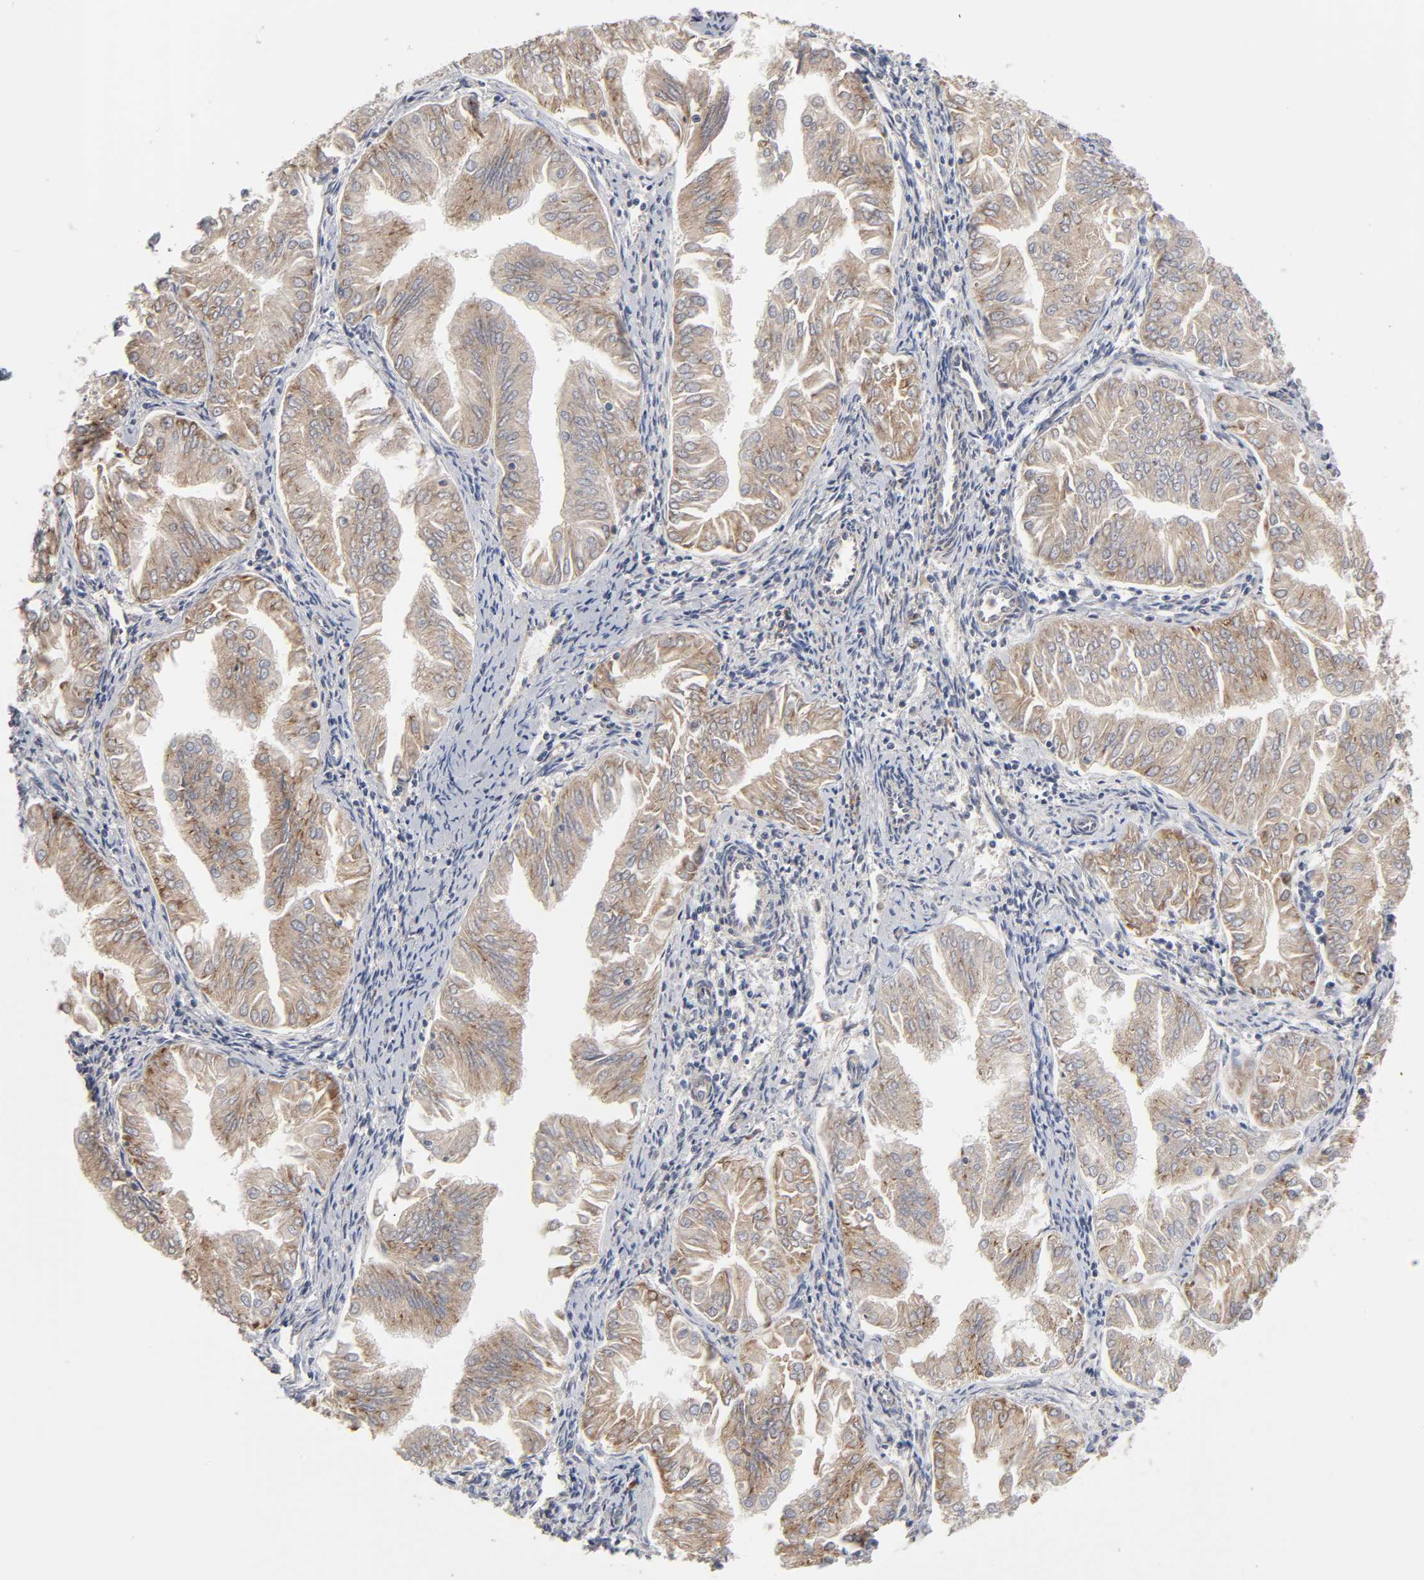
{"staining": {"intensity": "weak", "quantity": ">75%", "location": "cytoplasmic/membranous"}, "tissue": "endometrial cancer", "cell_type": "Tumor cells", "image_type": "cancer", "snomed": [{"axis": "morphology", "description": "Adenocarcinoma, NOS"}, {"axis": "topography", "description": "Endometrium"}], "caption": "Immunohistochemistry (IHC) photomicrograph of adenocarcinoma (endometrial) stained for a protein (brown), which exhibits low levels of weak cytoplasmic/membranous expression in about >75% of tumor cells.", "gene": "IL4R", "patient": {"sex": "female", "age": 53}}